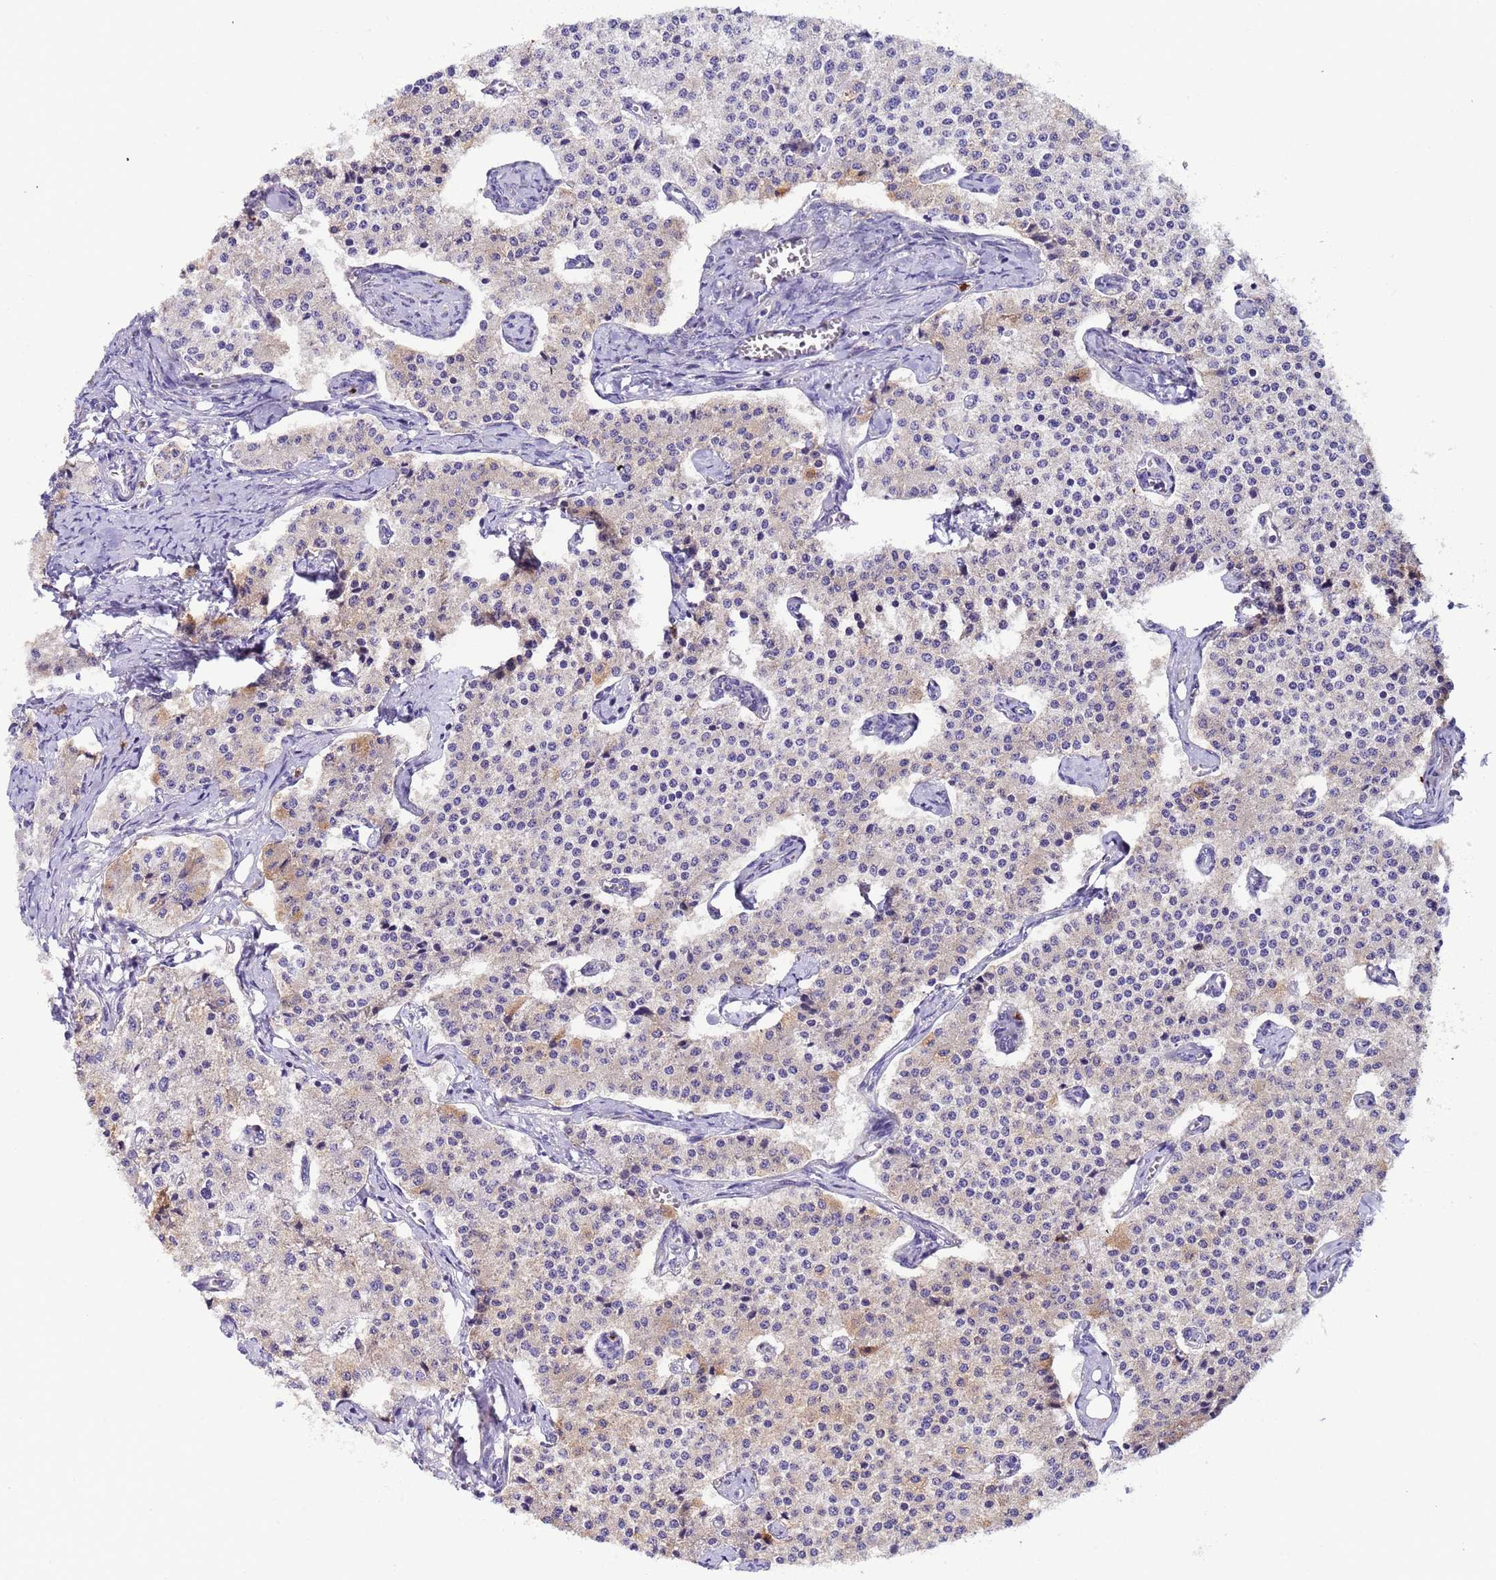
{"staining": {"intensity": "weak", "quantity": "<25%", "location": "cytoplasmic/membranous"}, "tissue": "carcinoid", "cell_type": "Tumor cells", "image_type": "cancer", "snomed": [{"axis": "morphology", "description": "Carcinoid, malignant, NOS"}, {"axis": "topography", "description": "Colon"}], "caption": "High power microscopy image of an immunohistochemistry image of malignant carcinoid, revealing no significant positivity in tumor cells.", "gene": "PAQR7", "patient": {"sex": "female", "age": 52}}